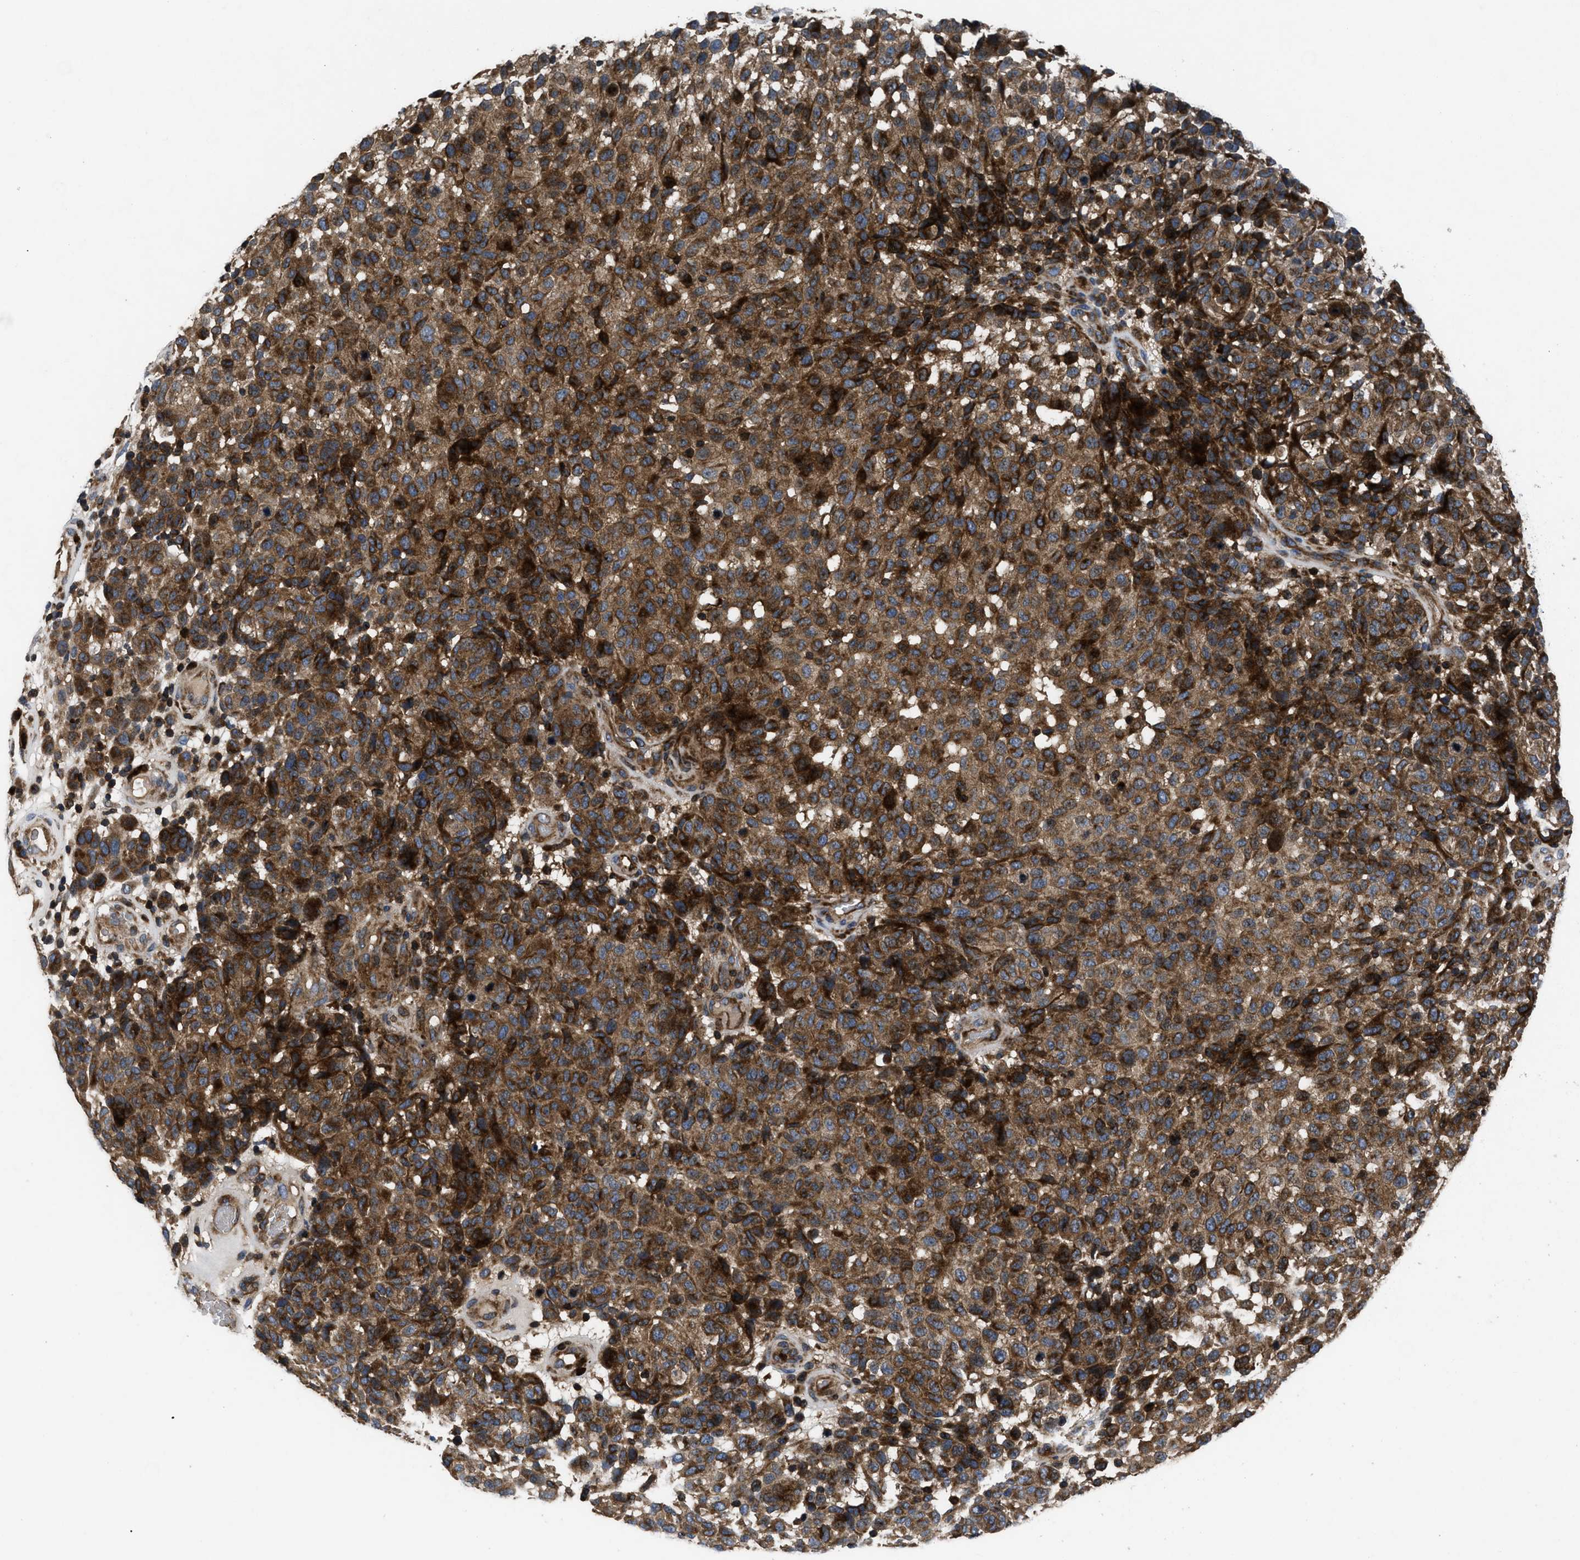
{"staining": {"intensity": "moderate", "quantity": ">75%", "location": "cytoplasmic/membranous"}, "tissue": "melanoma", "cell_type": "Tumor cells", "image_type": "cancer", "snomed": [{"axis": "morphology", "description": "Malignant melanoma, NOS"}, {"axis": "topography", "description": "Skin"}], "caption": "A histopathology image showing moderate cytoplasmic/membranous staining in approximately >75% of tumor cells in malignant melanoma, as visualized by brown immunohistochemical staining.", "gene": "YBEY", "patient": {"sex": "male", "age": 59}}